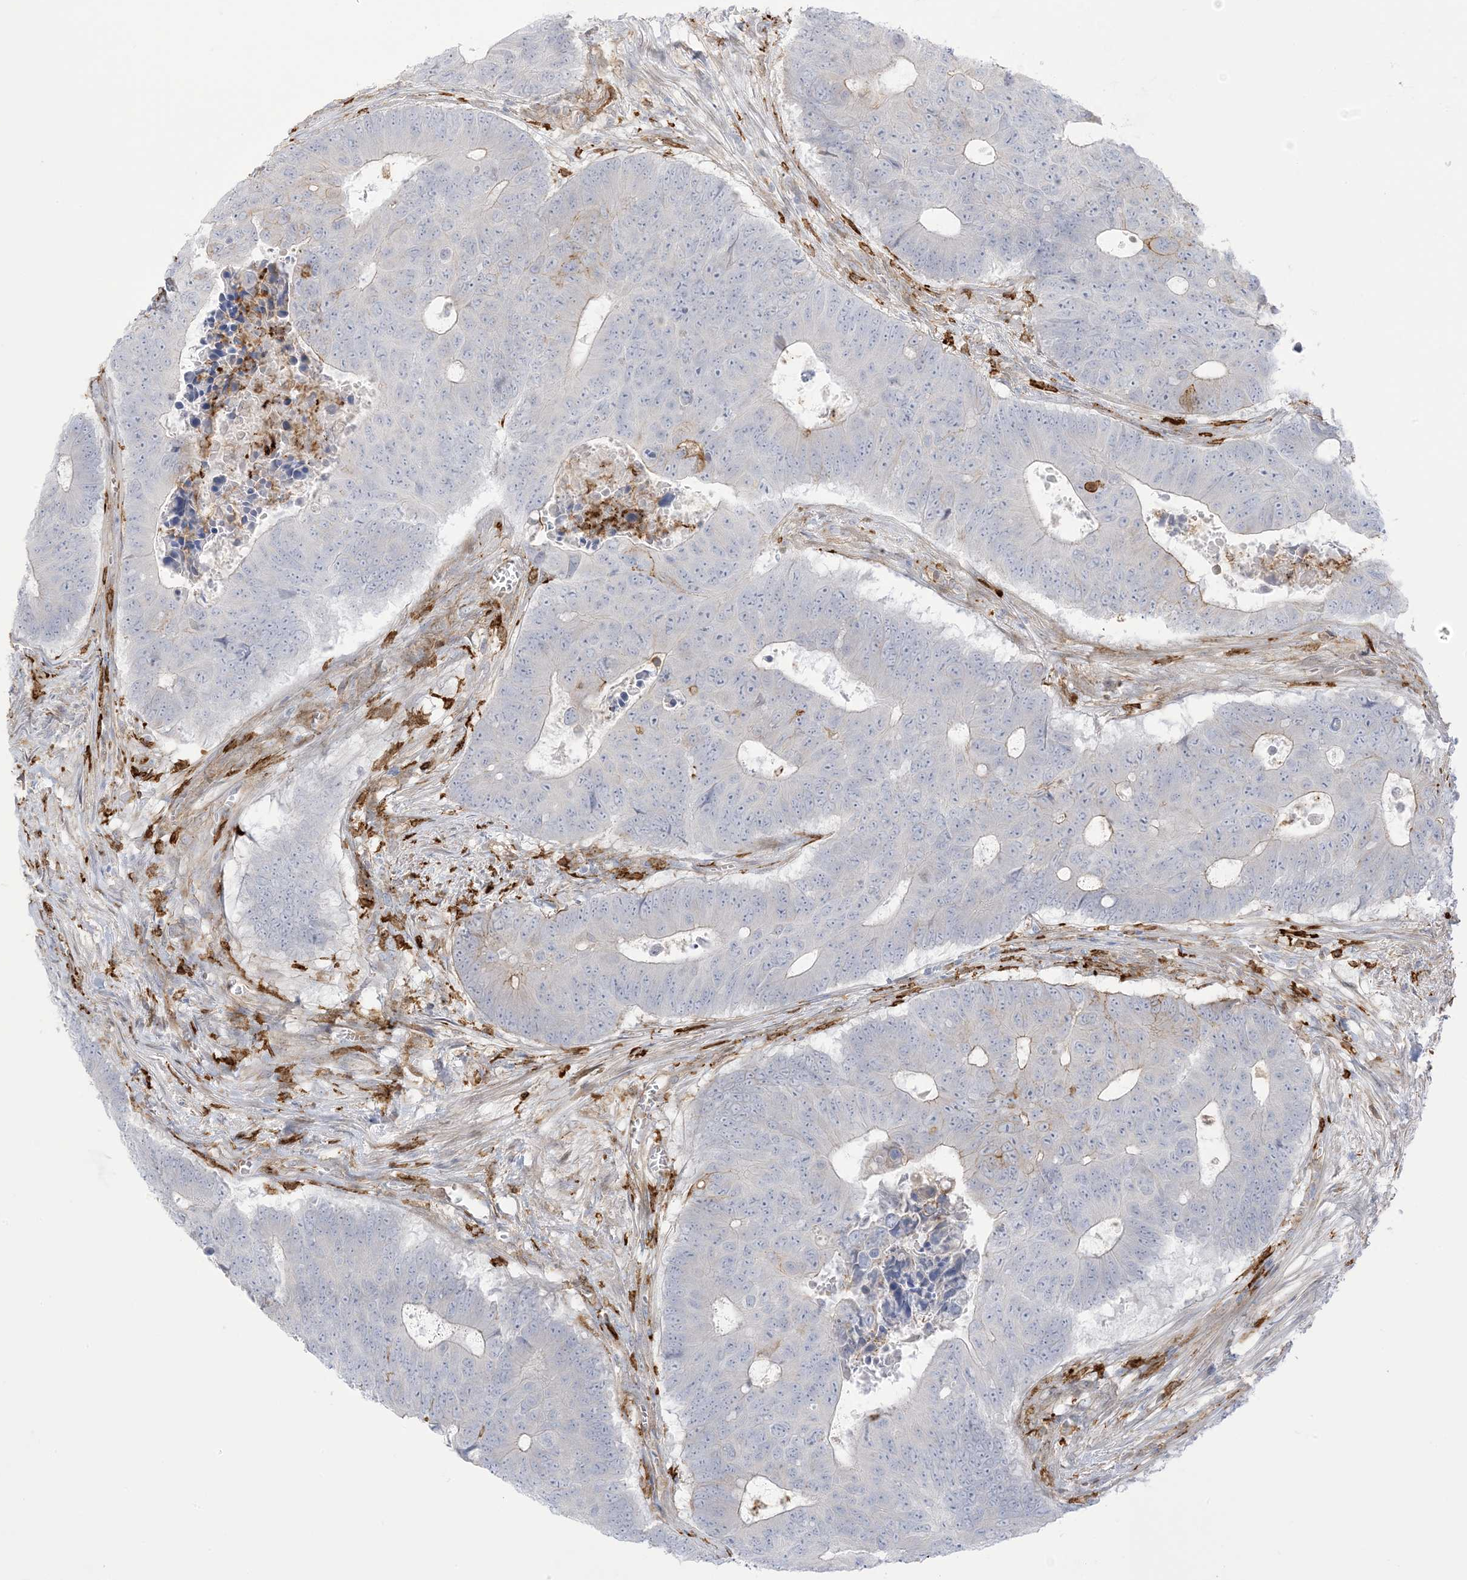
{"staining": {"intensity": "negative", "quantity": "none", "location": "none"}, "tissue": "colorectal cancer", "cell_type": "Tumor cells", "image_type": "cancer", "snomed": [{"axis": "morphology", "description": "Adenocarcinoma, NOS"}, {"axis": "topography", "description": "Colon"}], "caption": "This is an immunohistochemistry histopathology image of colorectal cancer. There is no expression in tumor cells.", "gene": "ICMT", "patient": {"sex": "male", "age": 87}}